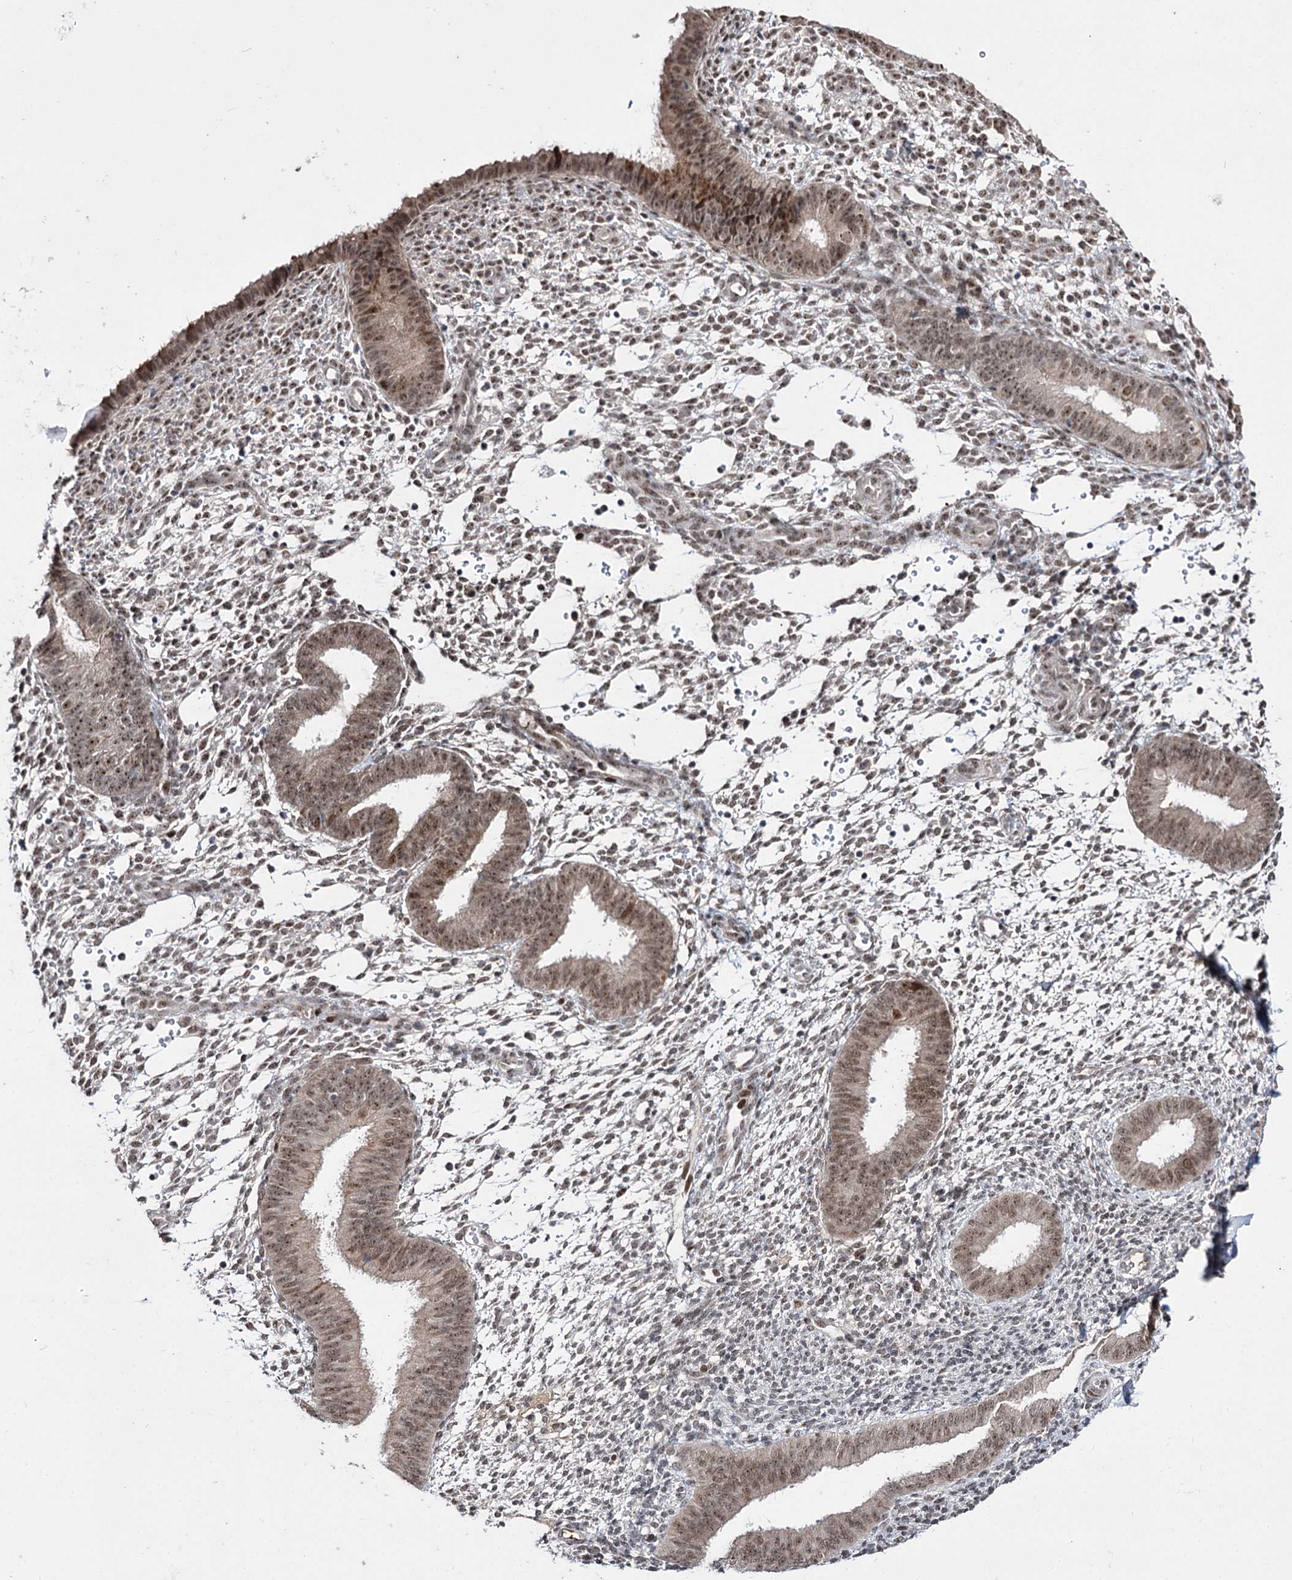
{"staining": {"intensity": "weak", "quantity": ">75%", "location": "nuclear"}, "tissue": "endometrium", "cell_type": "Cells in endometrial stroma", "image_type": "normal", "snomed": [{"axis": "morphology", "description": "Normal tissue, NOS"}, {"axis": "topography", "description": "Uterus"}, {"axis": "topography", "description": "Endometrium"}], "caption": "Endometrium stained with DAB (3,3'-diaminobenzidine) IHC reveals low levels of weak nuclear positivity in approximately >75% of cells in endometrial stroma.", "gene": "STOX1", "patient": {"sex": "female", "age": 48}}